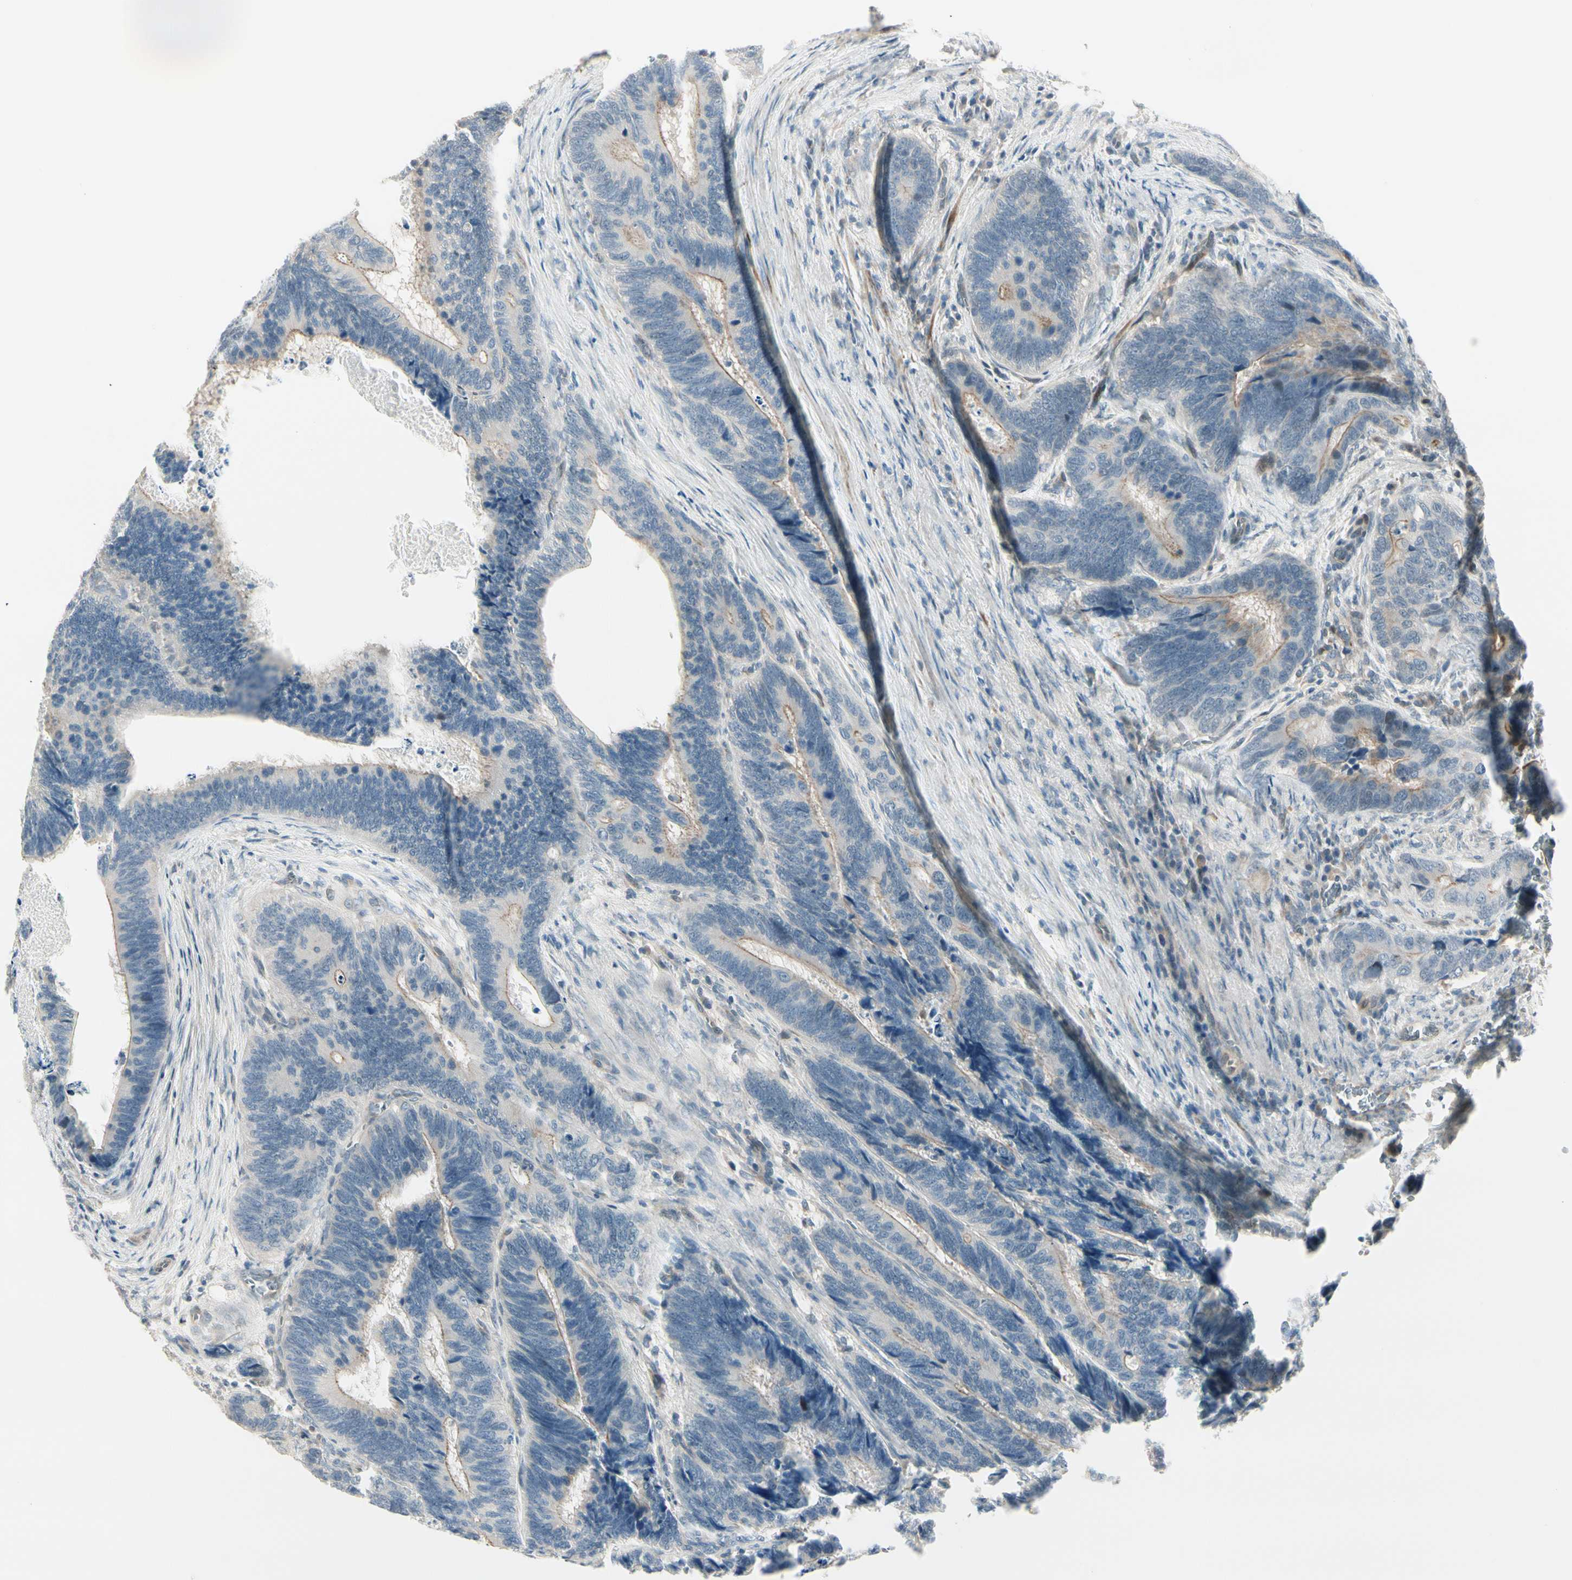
{"staining": {"intensity": "weak", "quantity": "25%-75%", "location": "cytoplasmic/membranous"}, "tissue": "colorectal cancer", "cell_type": "Tumor cells", "image_type": "cancer", "snomed": [{"axis": "morphology", "description": "Adenocarcinoma, NOS"}, {"axis": "topography", "description": "Colon"}], "caption": "Colorectal adenocarcinoma stained with immunohistochemistry (IHC) reveals weak cytoplasmic/membranous positivity in about 25%-75% of tumor cells. The protein of interest is stained brown, and the nuclei are stained in blue (DAB IHC with brightfield microscopy, high magnification).", "gene": "SVBP", "patient": {"sex": "male", "age": 72}}